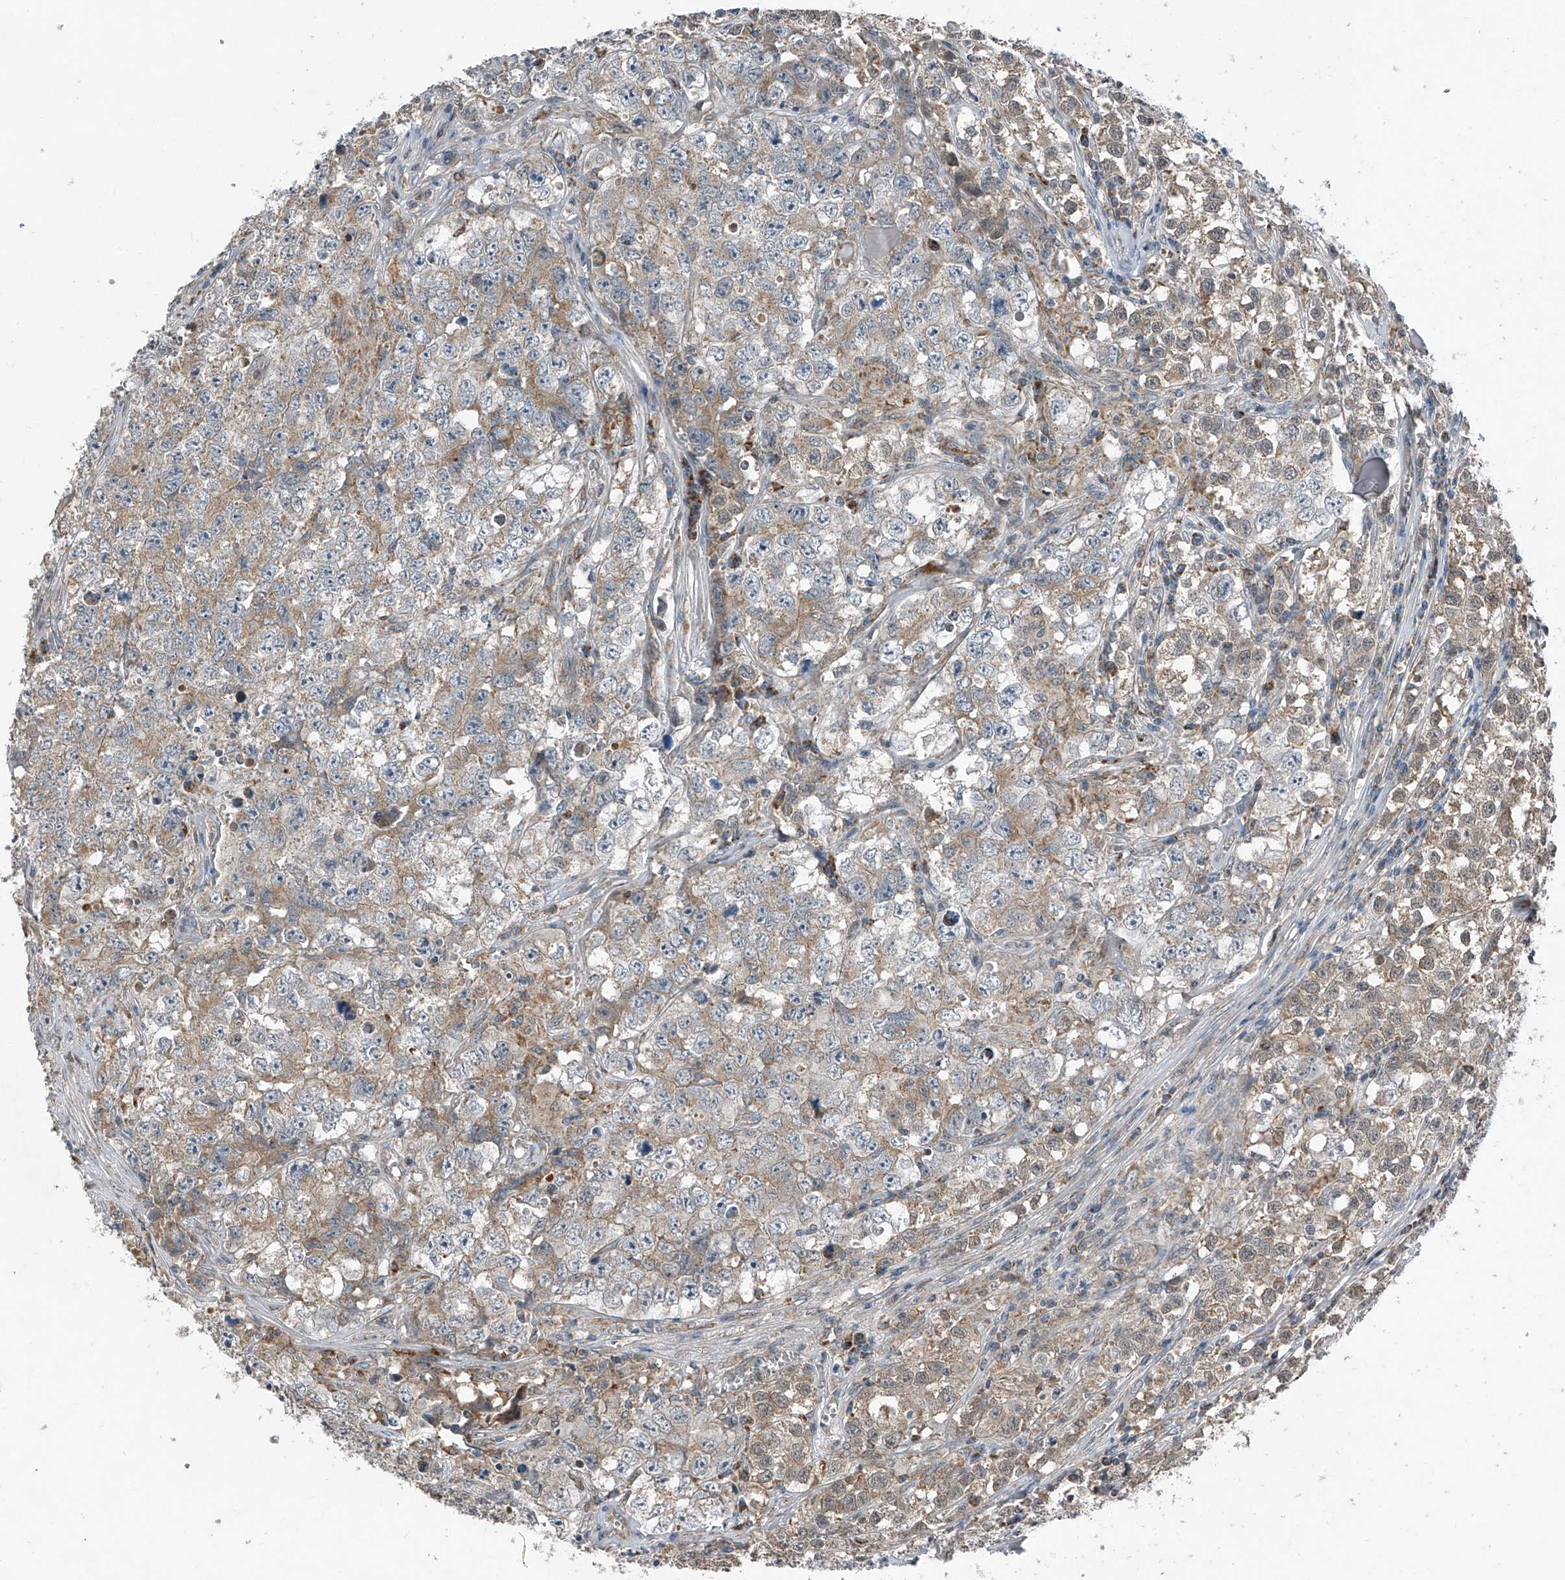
{"staining": {"intensity": "moderate", "quantity": "25%-75%", "location": "cytoplasmic/membranous"}, "tissue": "testis cancer", "cell_type": "Tumor cells", "image_type": "cancer", "snomed": [{"axis": "morphology", "description": "Seminoma, NOS"}, {"axis": "morphology", "description": "Carcinoma, Embryonal, NOS"}, {"axis": "topography", "description": "Testis"}], "caption": "DAB immunohistochemical staining of human embryonal carcinoma (testis) displays moderate cytoplasmic/membranous protein positivity in approximately 25%-75% of tumor cells.", "gene": "CHRNA7", "patient": {"sex": "male", "age": 43}}